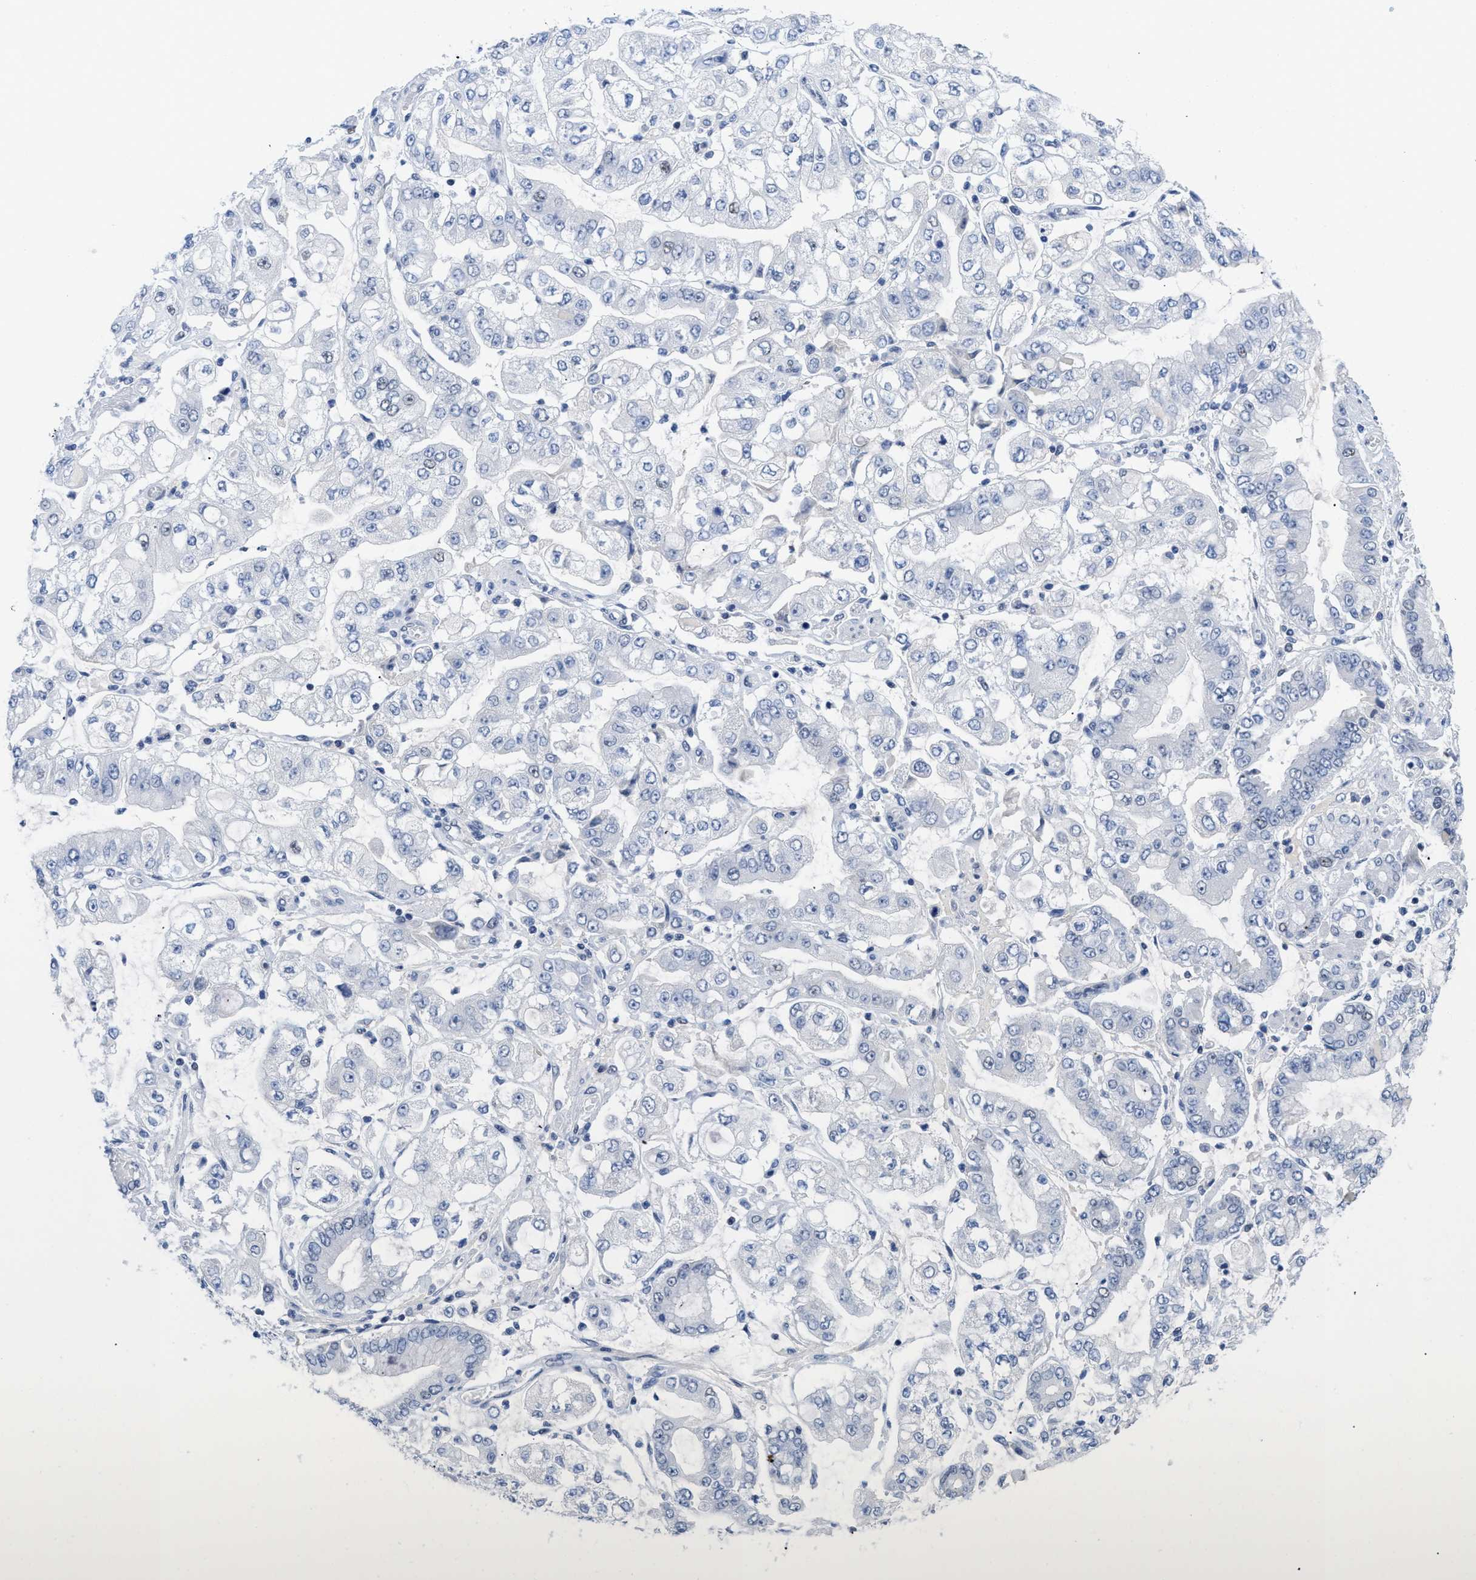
{"staining": {"intensity": "negative", "quantity": "none", "location": "none"}, "tissue": "stomach cancer", "cell_type": "Tumor cells", "image_type": "cancer", "snomed": [{"axis": "morphology", "description": "Adenocarcinoma, NOS"}, {"axis": "topography", "description": "Stomach"}], "caption": "IHC image of human stomach cancer stained for a protein (brown), which exhibits no positivity in tumor cells.", "gene": "GGNBP2", "patient": {"sex": "male", "age": 76}}